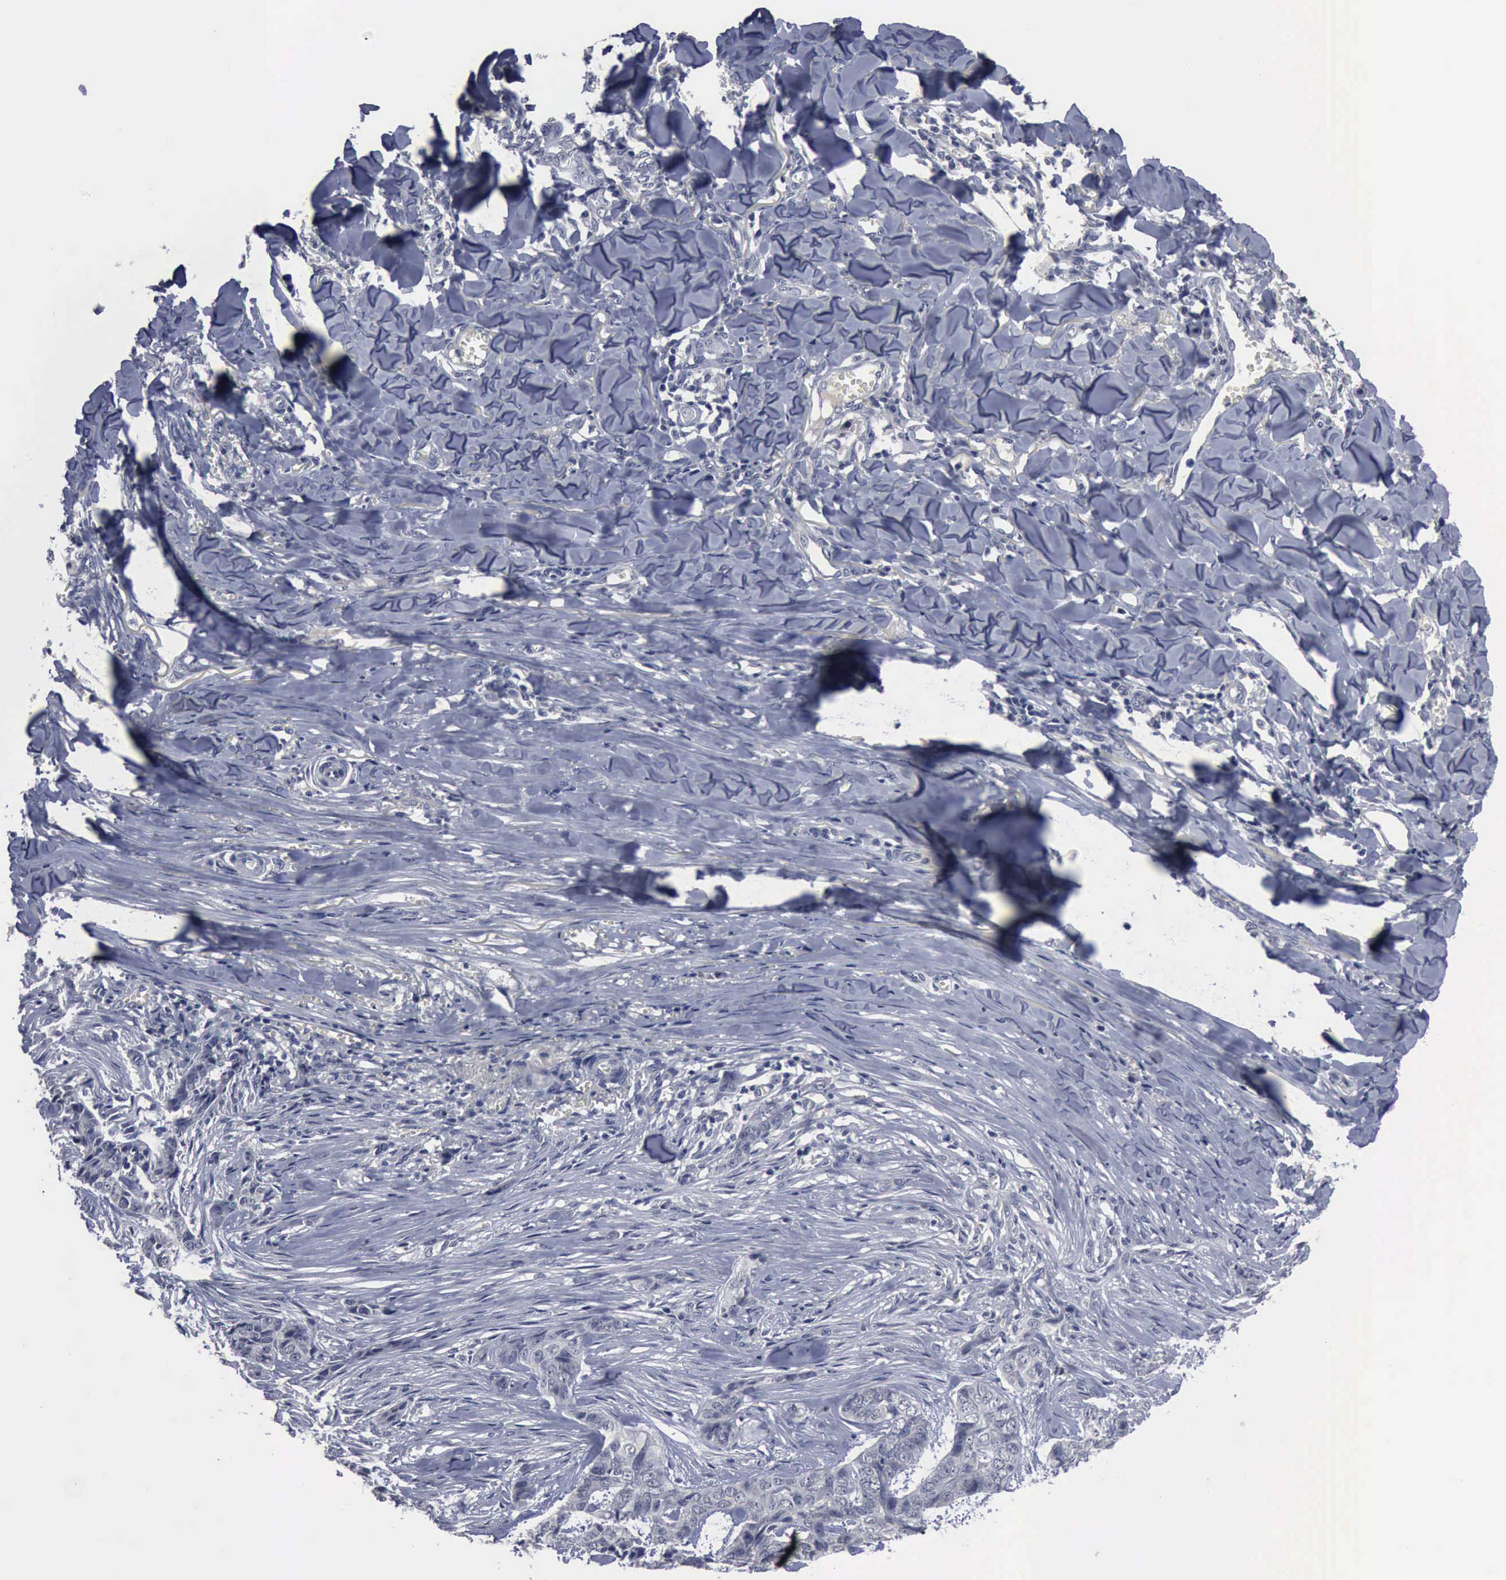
{"staining": {"intensity": "negative", "quantity": "none", "location": "none"}, "tissue": "skin cancer", "cell_type": "Tumor cells", "image_type": "cancer", "snomed": [{"axis": "morphology", "description": "Normal tissue, NOS"}, {"axis": "morphology", "description": "Basal cell carcinoma"}, {"axis": "topography", "description": "Skin"}], "caption": "IHC histopathology image of neoplastic tissue: human skin cancer (basal cell carcinoma) stained with DAB (3,3'-diaminobenzidine) displays no significant protein staining in tumor cells.", "gene": "MYO18B", "patient": {"sex": "female", "age": 65}}